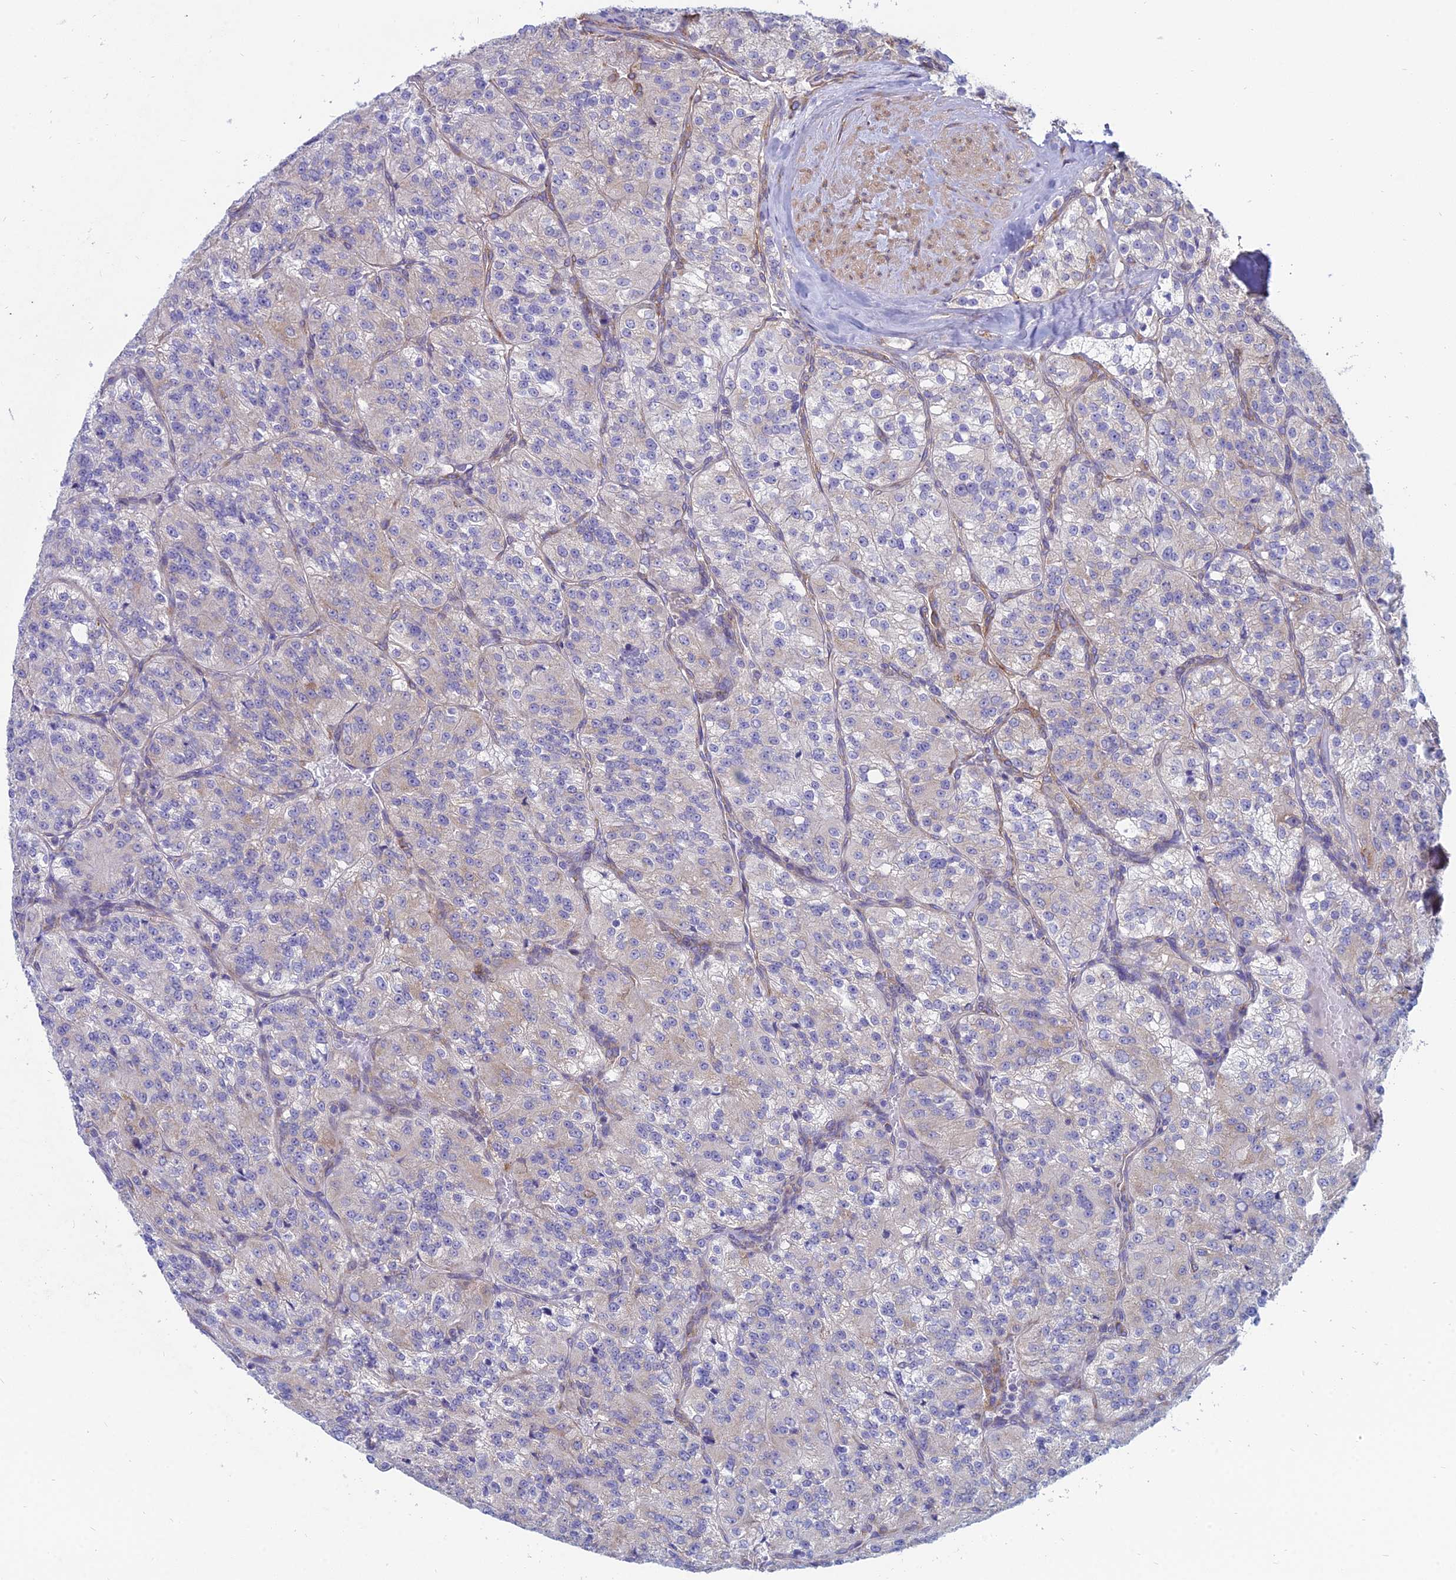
{"staining": {"intensity": "negative", "quantity": "none", "location": "none"}, "tissue": "renal cancer", "cell_type": "Tumor cells", "image_type": "cancer", "snomed": [{"axis": "morphology", "description": "Adenocarcinoma, NOS"}, {"axis": "topography", "description": "Kidney"}], "caption": "There is no significant positivity in tumor cells of renal adenocarcinoma. The staining is performed using DAB brown chromogen with nuclei counter-stained in using hematoxylin.", "gene": "TXLNA", "patient": {"sex": "female", "age": 63}}